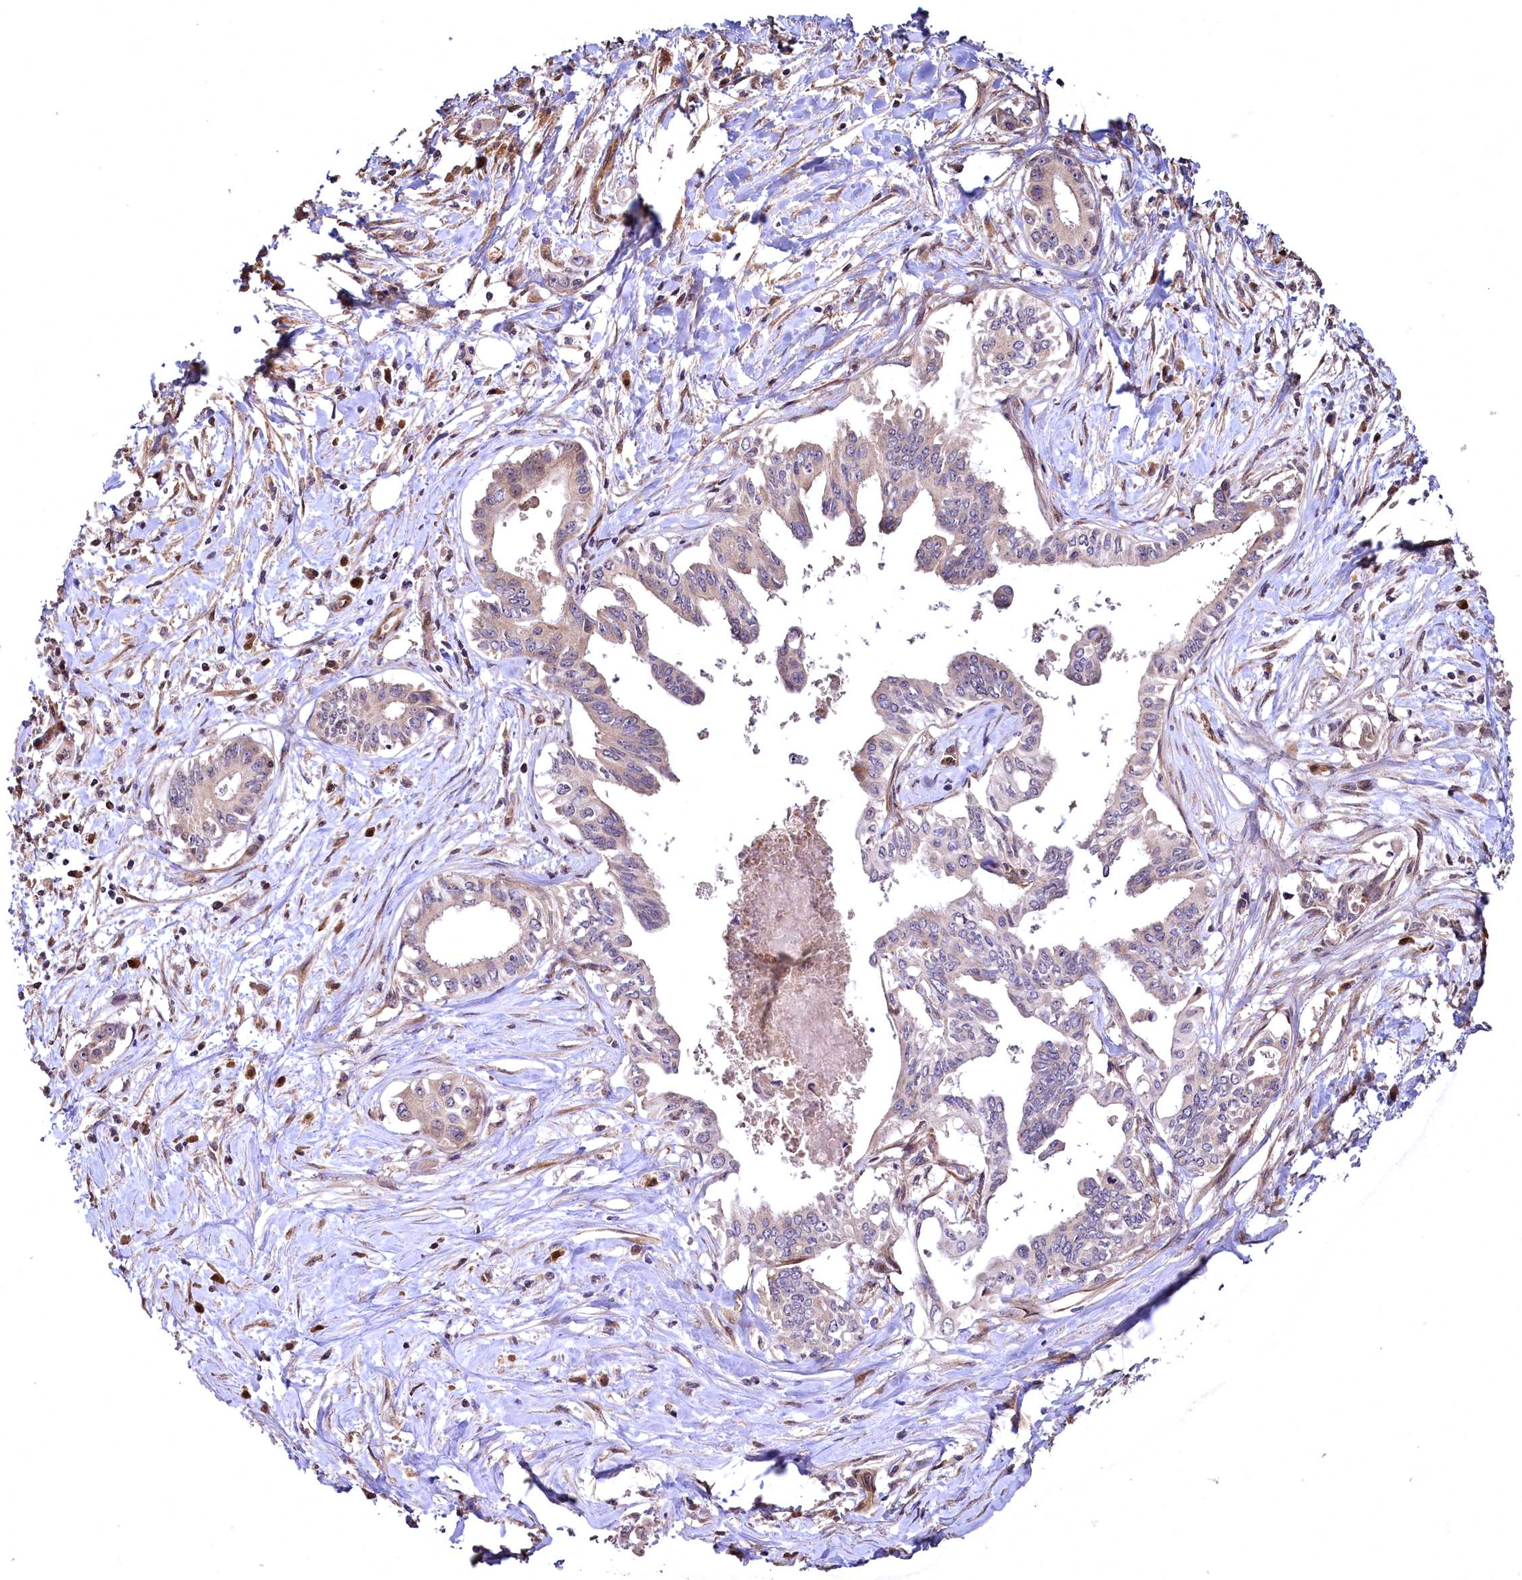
{"staining": {"intensity": "negative", "quantity": "none", "location": "none"}, "tissue": "pancreatic cancer", "cell_type": "Tumor cells", "image_type": "cancer", "snomed": [{"axis": "morphology", "description": "Adenocarcinoma, NOS"}, {"axis": "topography", "description": "Pancreas"}], "caption": "Tumor cells show no significant protein positivity in adenocarcinoma (pancreatic).", "gene": "TBCEL", "patient": {"sex": "female", "age": 77}}